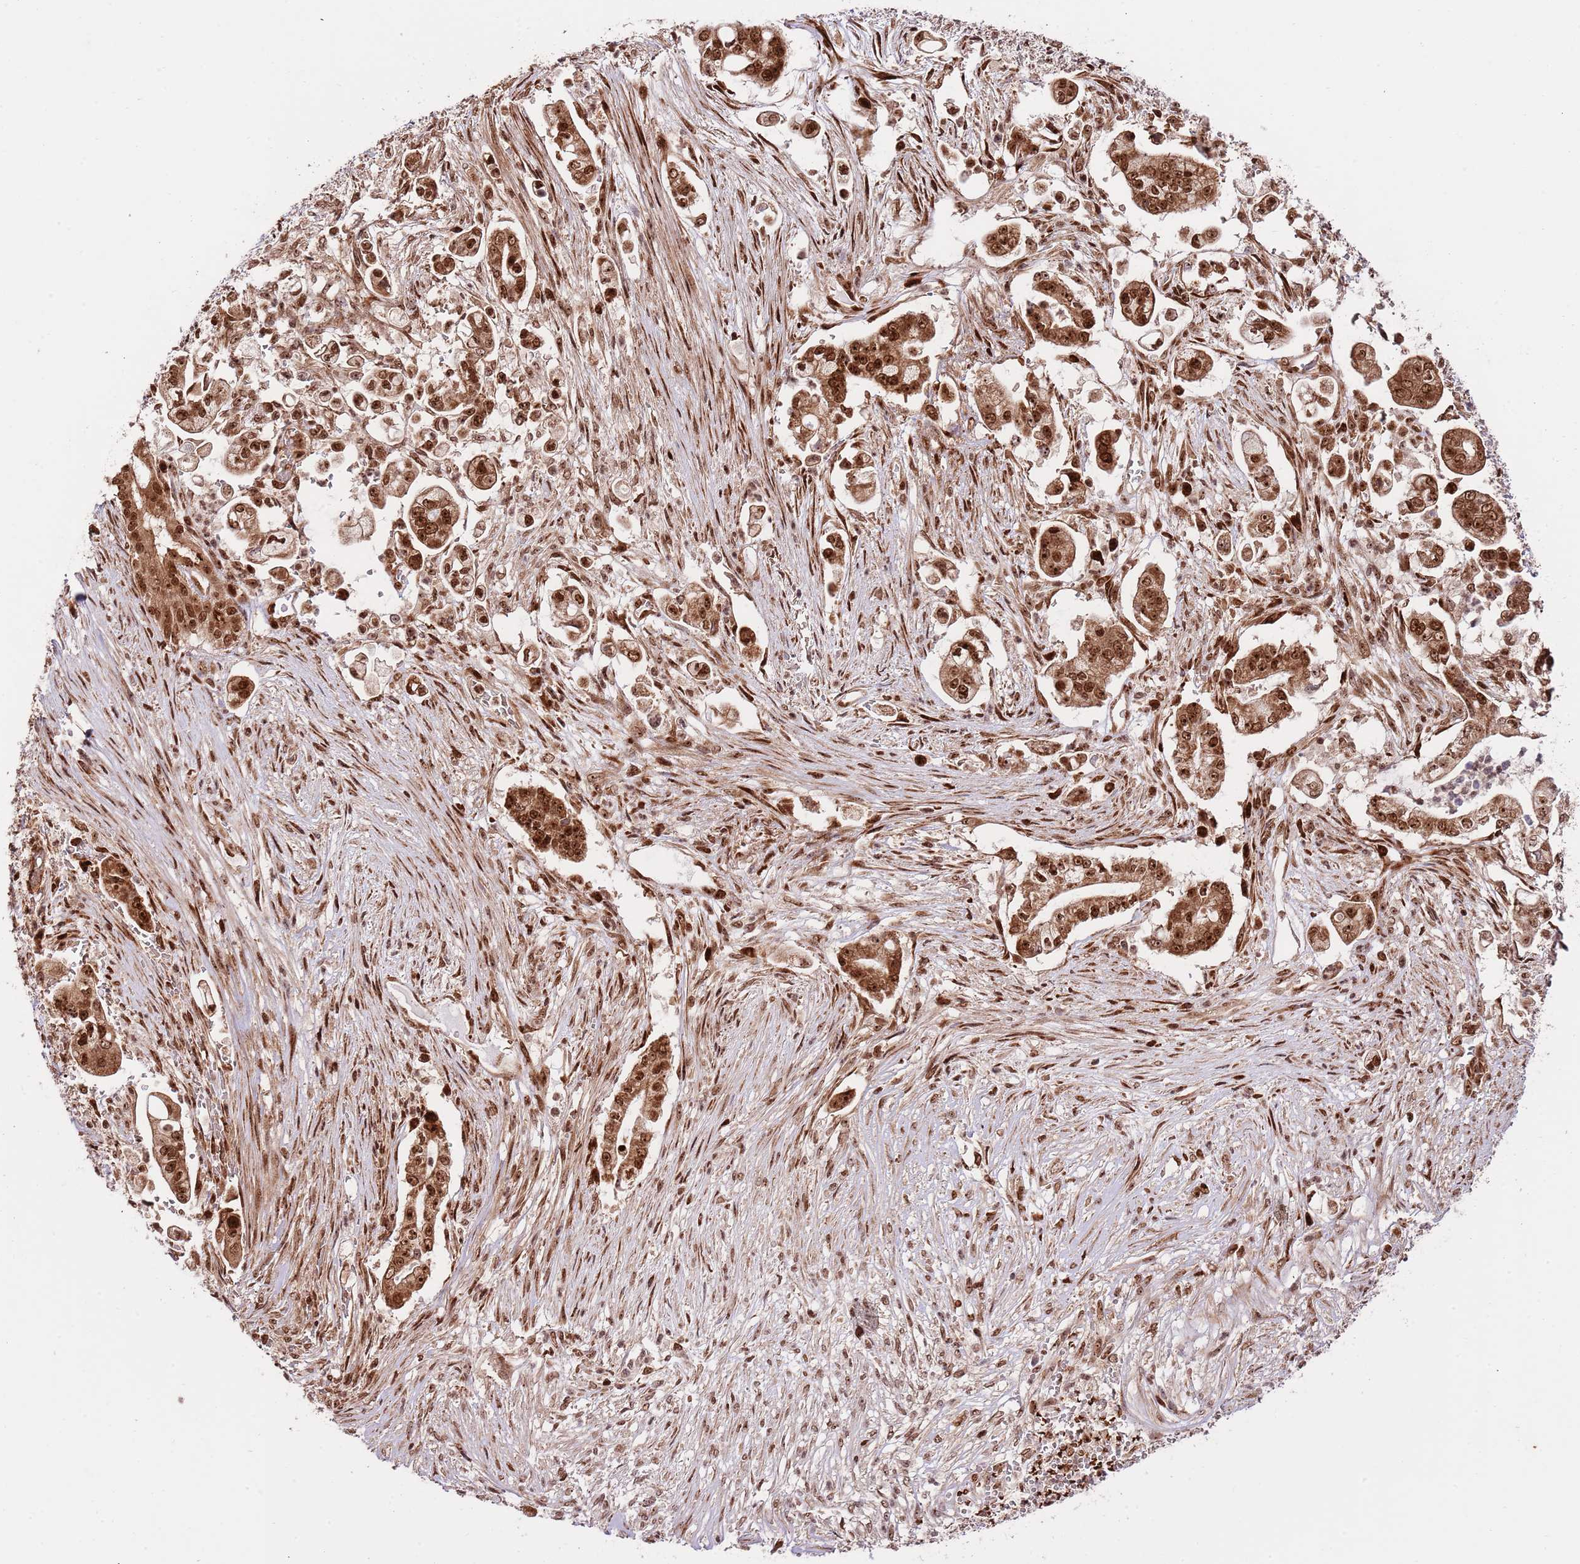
{"staining": {"intensity": "strong", "quantity": ">75%", "location": "cytoplasmic/membranous,nuclear"}, "tissue": "pancreatic cancer", "cell_type": "Tumor cells", "image_type": "cancer", "snomed": [{"axis": "morphology", "description": "Adenocarcinoma, NOS"}, {"axis": "topography", "description": "Pancreas"}], "caption": "Strong cytoplasmic/membranous and nuclear staining for a protein is identified in approximately >75% of tumor cells of pancreatic cancer using IHC.", "gene": "RIF1", "patient": {"sex": "female", "age": 69}}